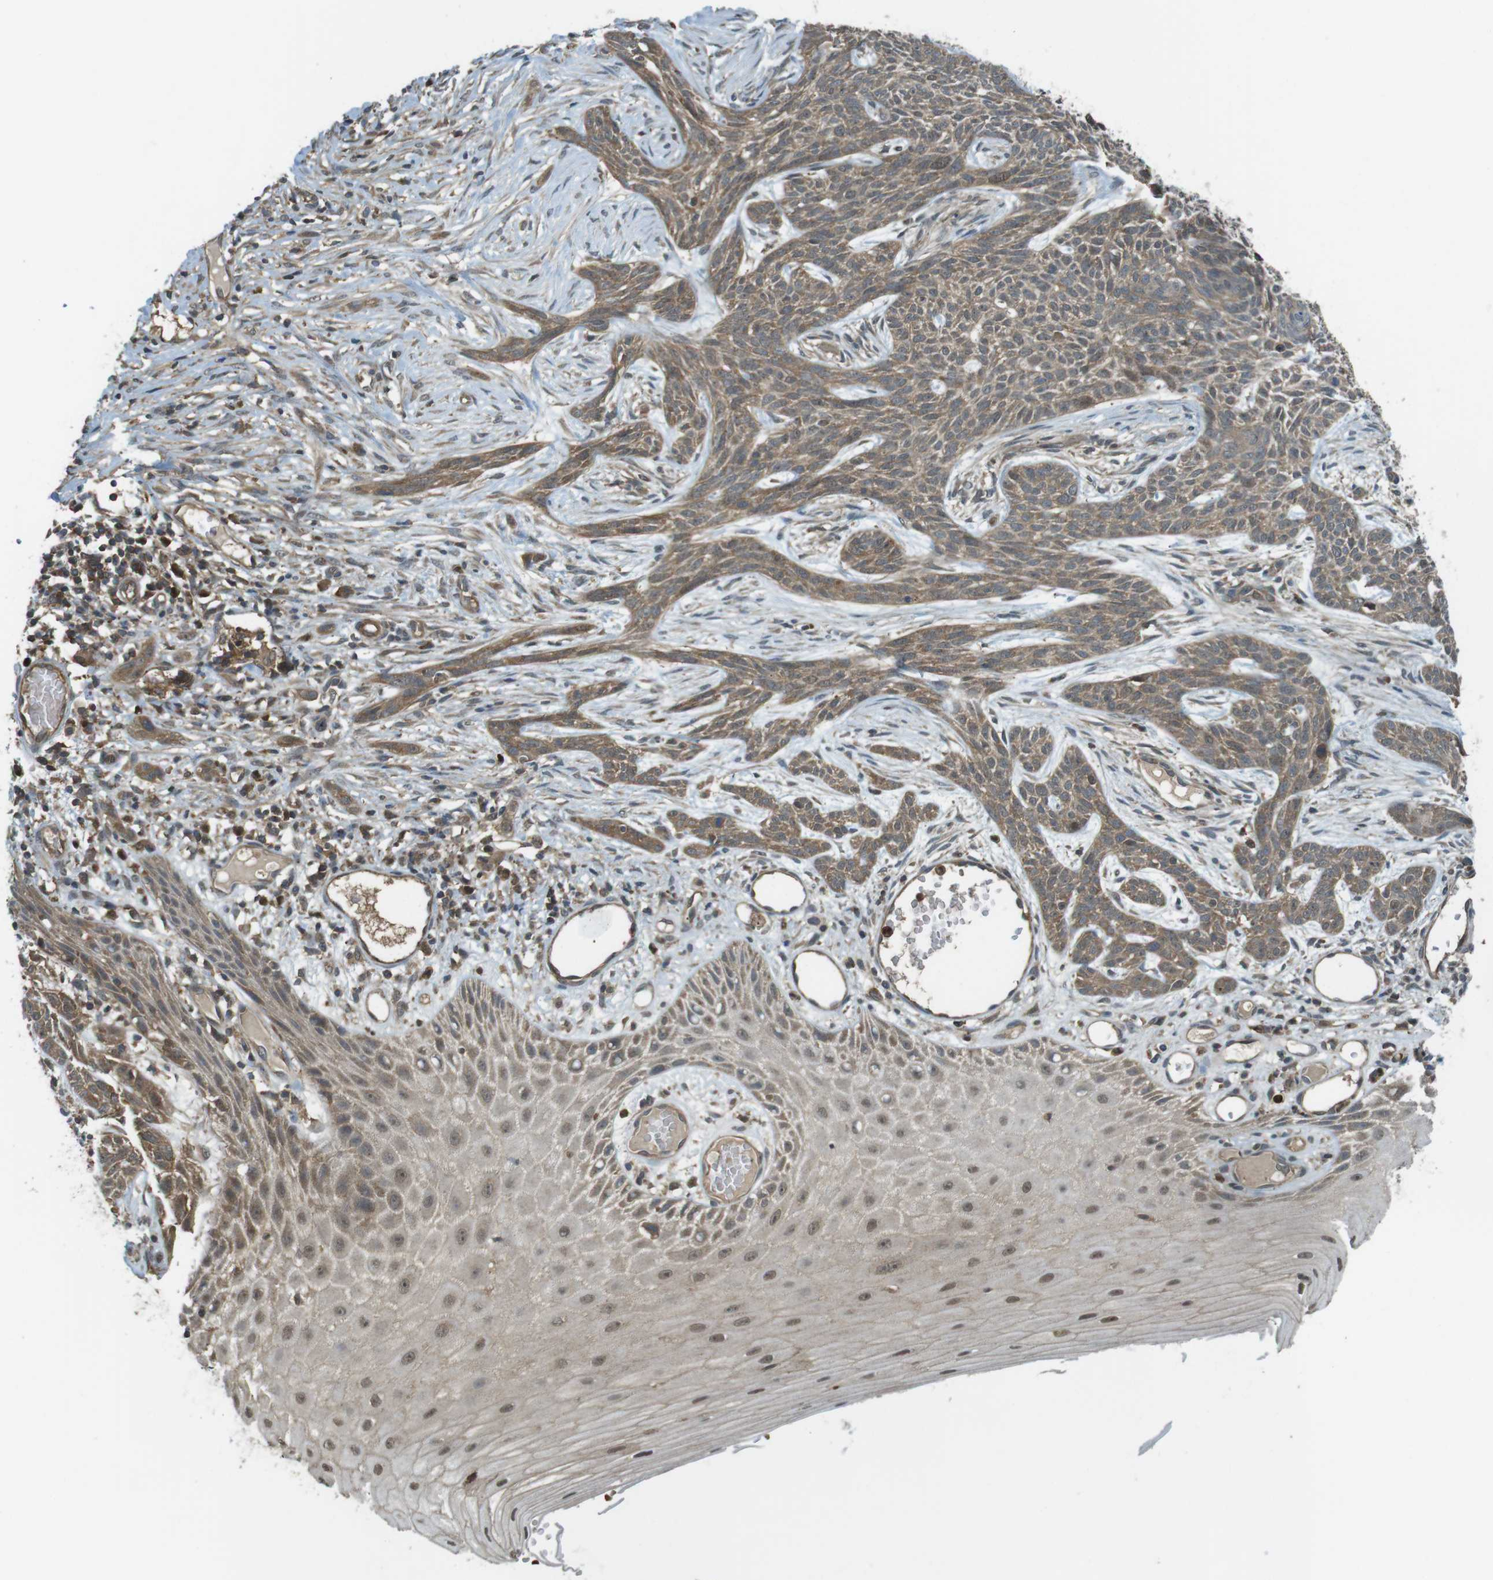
{"staining": {"intensity": "moderate", "quantity": ">75%", "location": "cytoplasmic/membranous"}, "tissue": "skin cancer", "cell_type": "Tumor cells", "image_type": "cancer", "snomed": [{"axis": "morphology", "description": "Basal cell carcinoma"}, {"axis": "topography", "description": "Skin"}], "caption": "Skin cancer stained for a protein (brown) reveals moderate cytoplasmic/membranous positive positivity in about >75% of tumor cells.", "gene": "LRRC3B", "patient": {"sex": "female", "age": 59}}